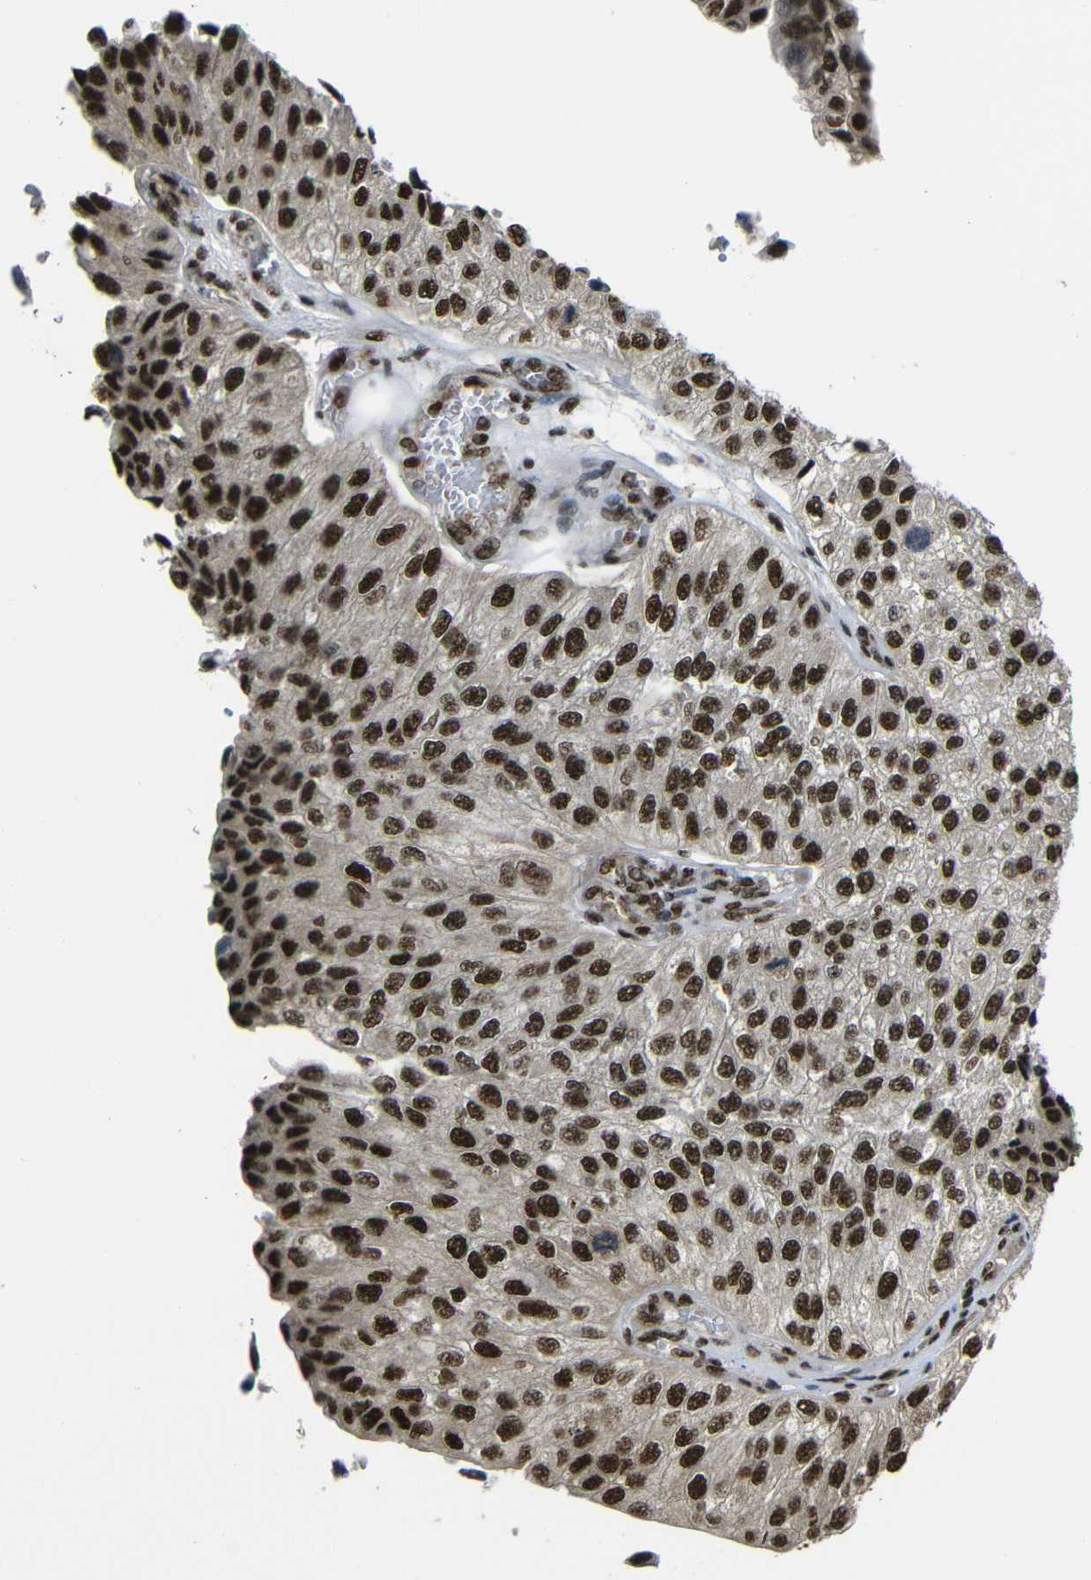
{"staining": {"intensity": "strong", "quantity": ">75%", "location": "nuclear"}, "tissue": "urothelial cancer", "cell_type": "Tumor cells", "image_type": "cancer", "snomed": [{"axis": "morphology", "description": "Urothelial carcinoma, High grade"}, {"axis": "topography", "description": "Kidney"}, {"axis": "topography", "description": "Urinary bladder"}], "caption": "Immunohistochemical staining of high-grade urothelial carcinoma displays high levels of strong nuclear expression in about >75% of tumor cells.", "gene": "TCF7L2", "patient": {"sex": "male", "age": 77}}